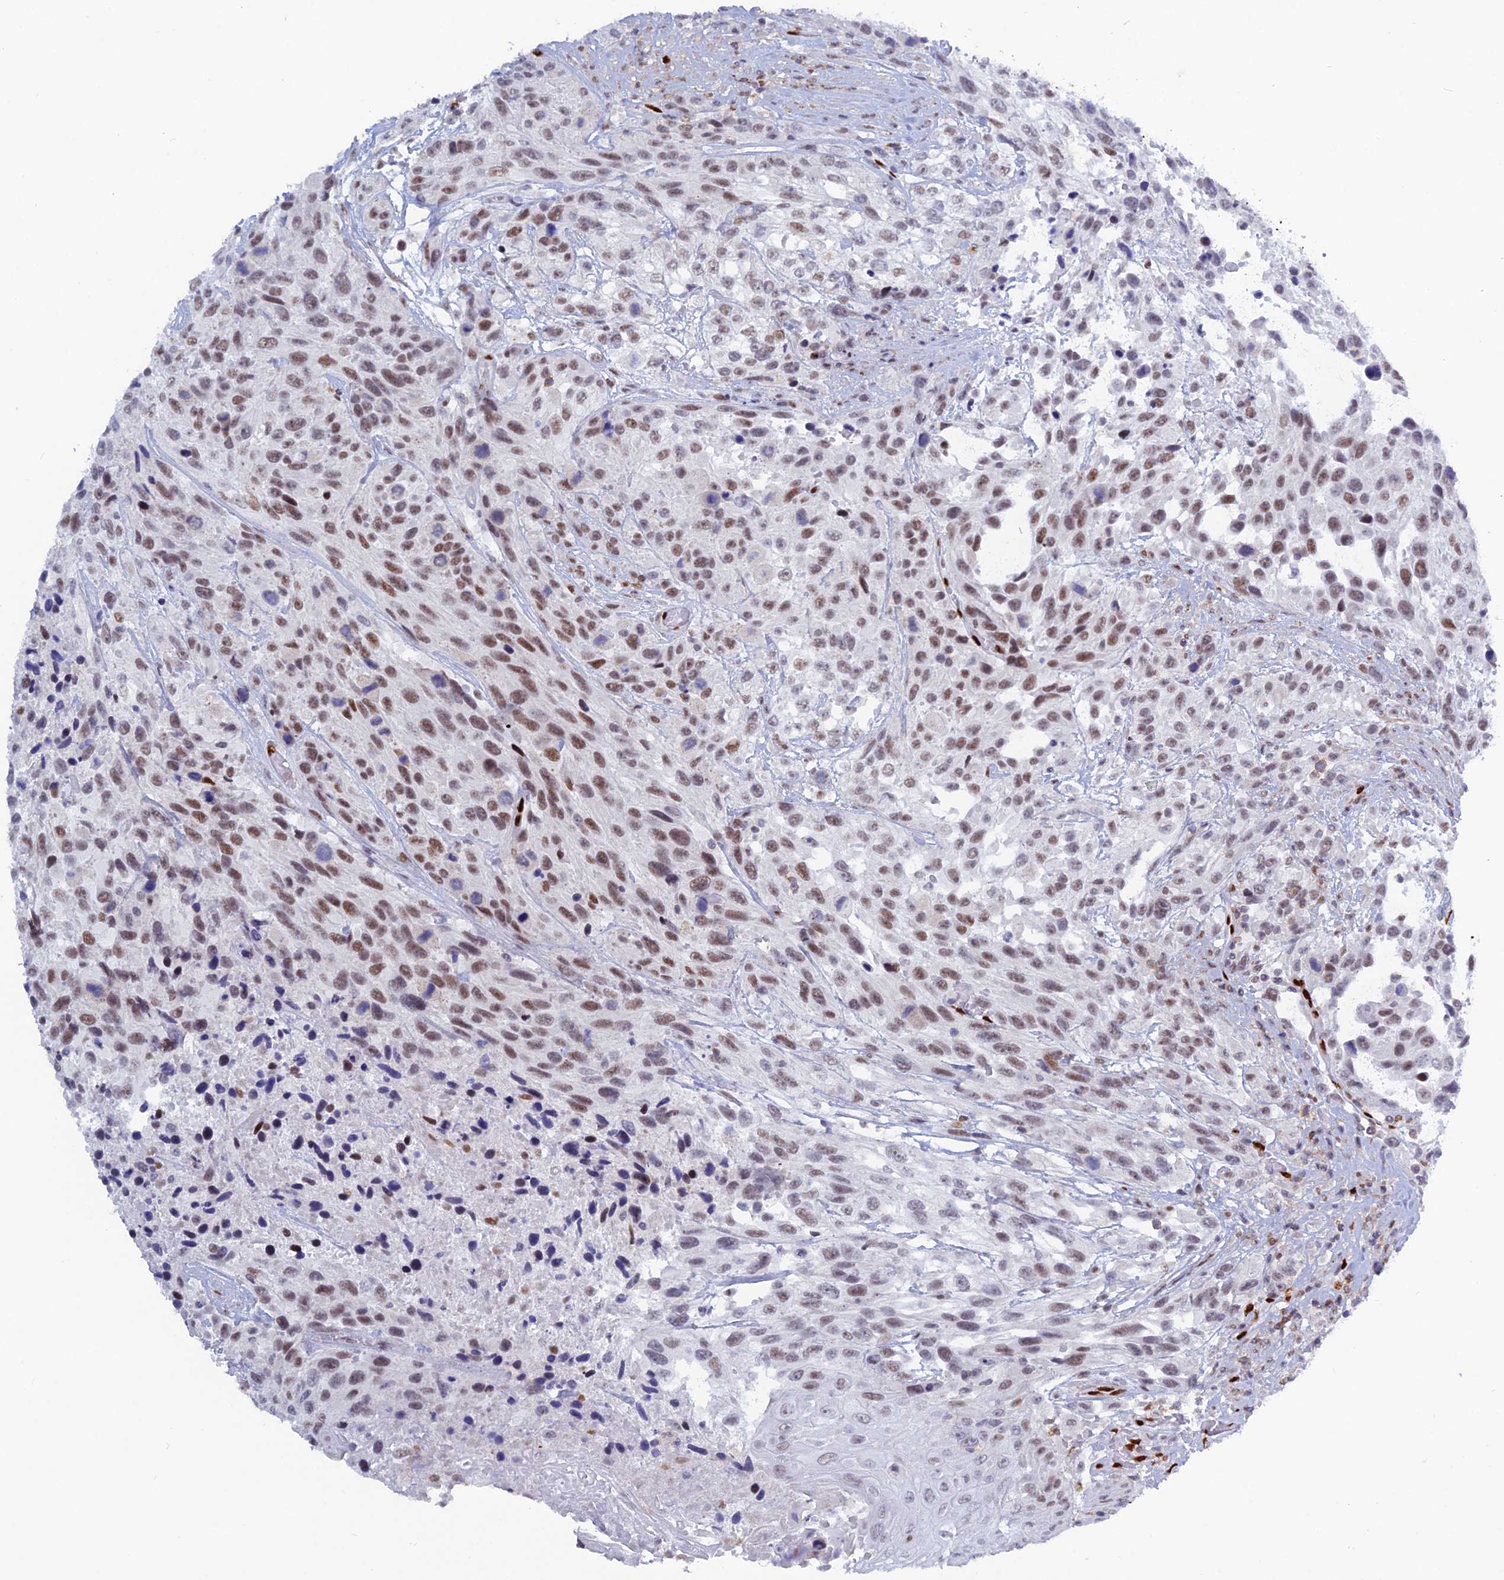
{"staining": {"intensity": "moderate", "quantity": ">75%", "location": "nuclear"}, "tissue": "urothelial cancer", "cell_type": "Tumor cells", "image_type": "cancer", "snomed": [{"axis": "morphology", "description": "Urothelial carcinoma, High grade"}, {"axis": "topography", "description": "Urinary bladder"}], "caption": "Protein staining displays moderate nuclear expression in about >75% of tumor cells in urothelial cancer.", "gene": "NOL4L", "patient": {"sex": "female", "age": 70}}